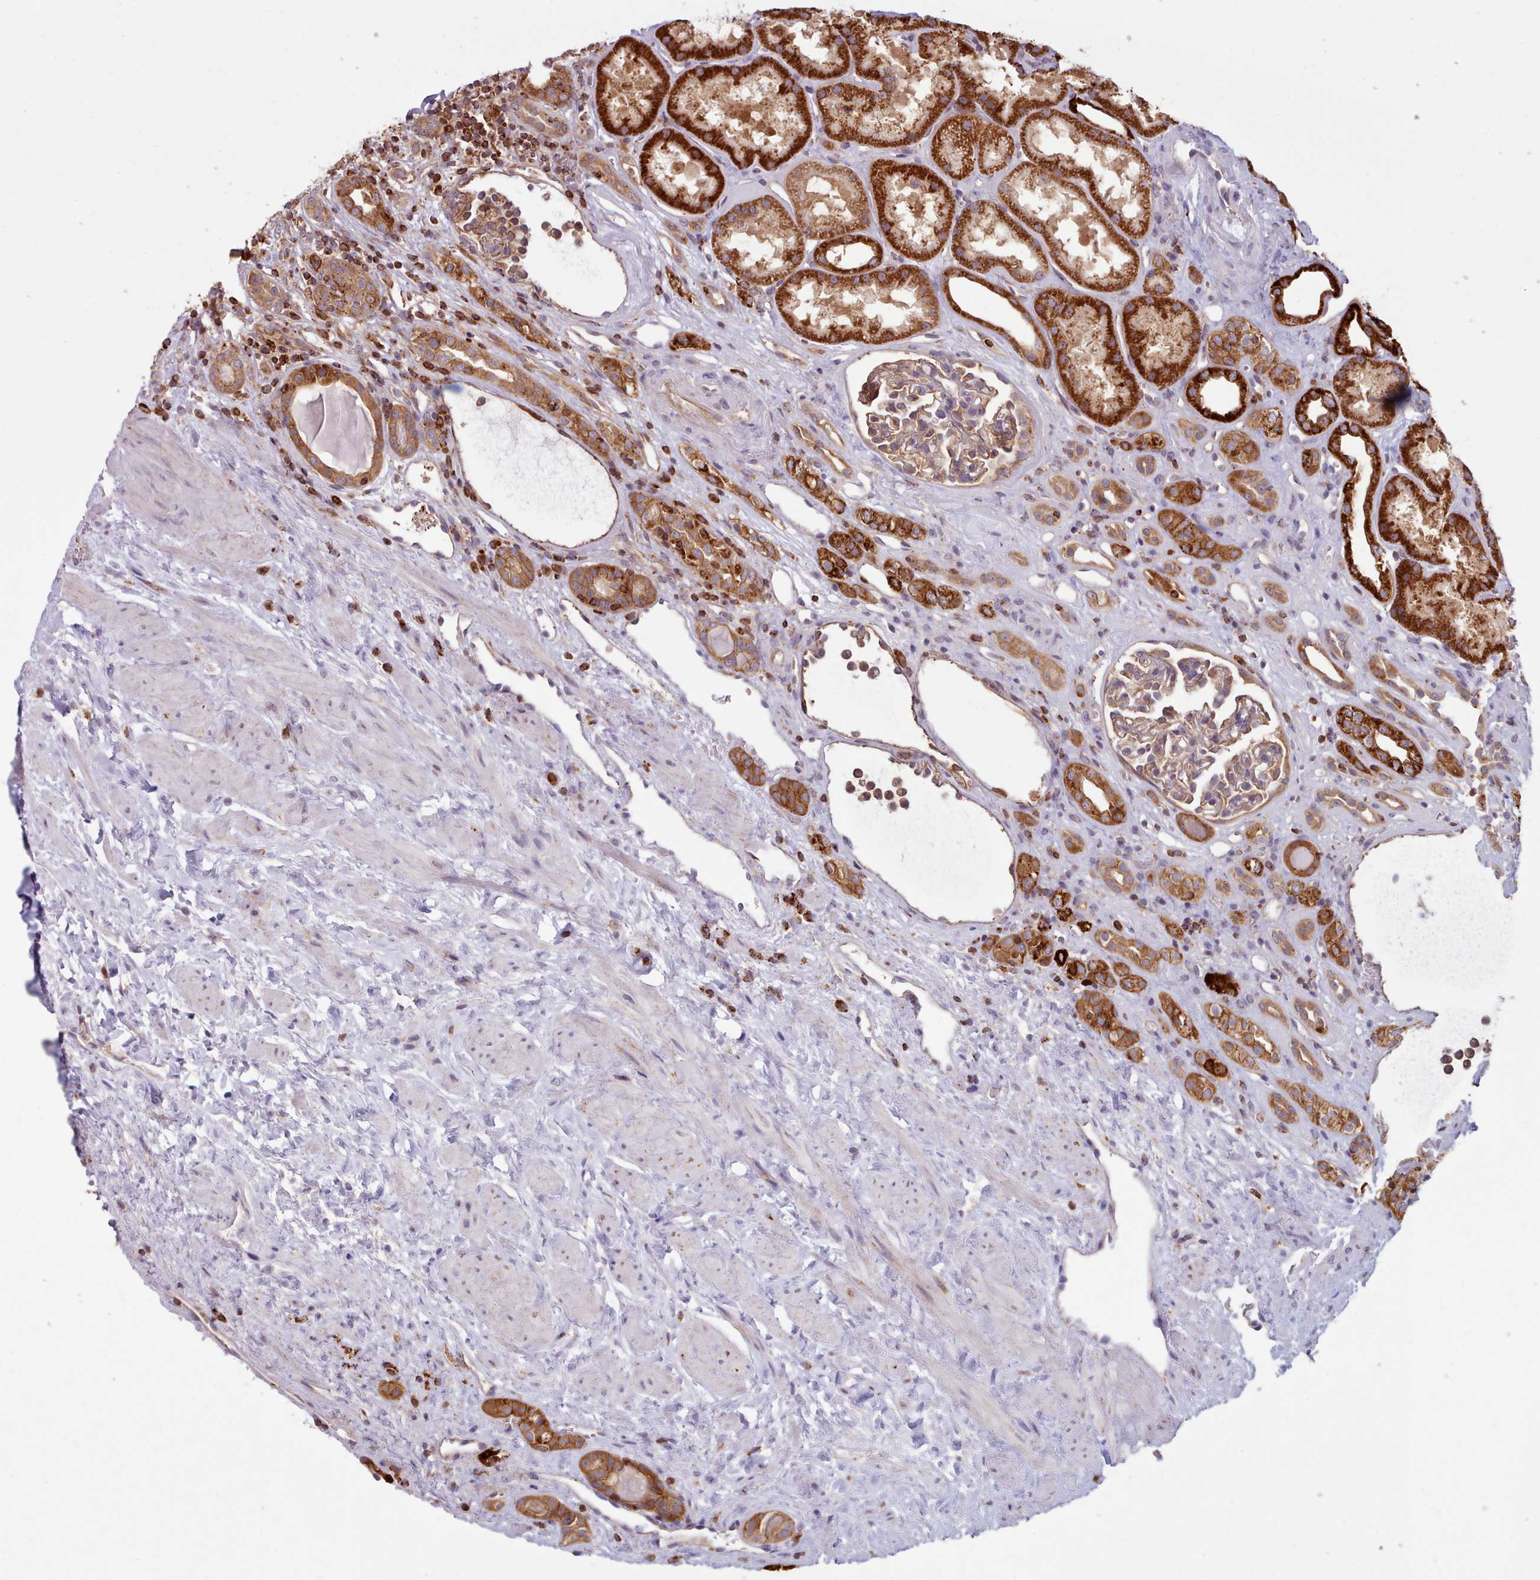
{"staining": {"intensity": "moderate", "quantity": "<25%", "location": "cytoplasmic/membranous"}, "tissue": "kidney", "cell_type": "Cells in glomeruli", "image_type": "normal", "snomed": [{"axis": "morphology", "description": "Normal tissue, NOS"}, {"axis": "topography", "description": "Kidney"}], "caption": "Protein staining of normal kidney shows moderate cytoplasmic/membranous staining in about <25% of cells in glomeruli. Using DAB (3,3'-diaminobenzidine) (brown) and hematoxylin (blue) stains, captured at high magnification using brightfield microscopy.", "gene": "CRYBG1", "patient": {"sex": "male", "age": 61}}